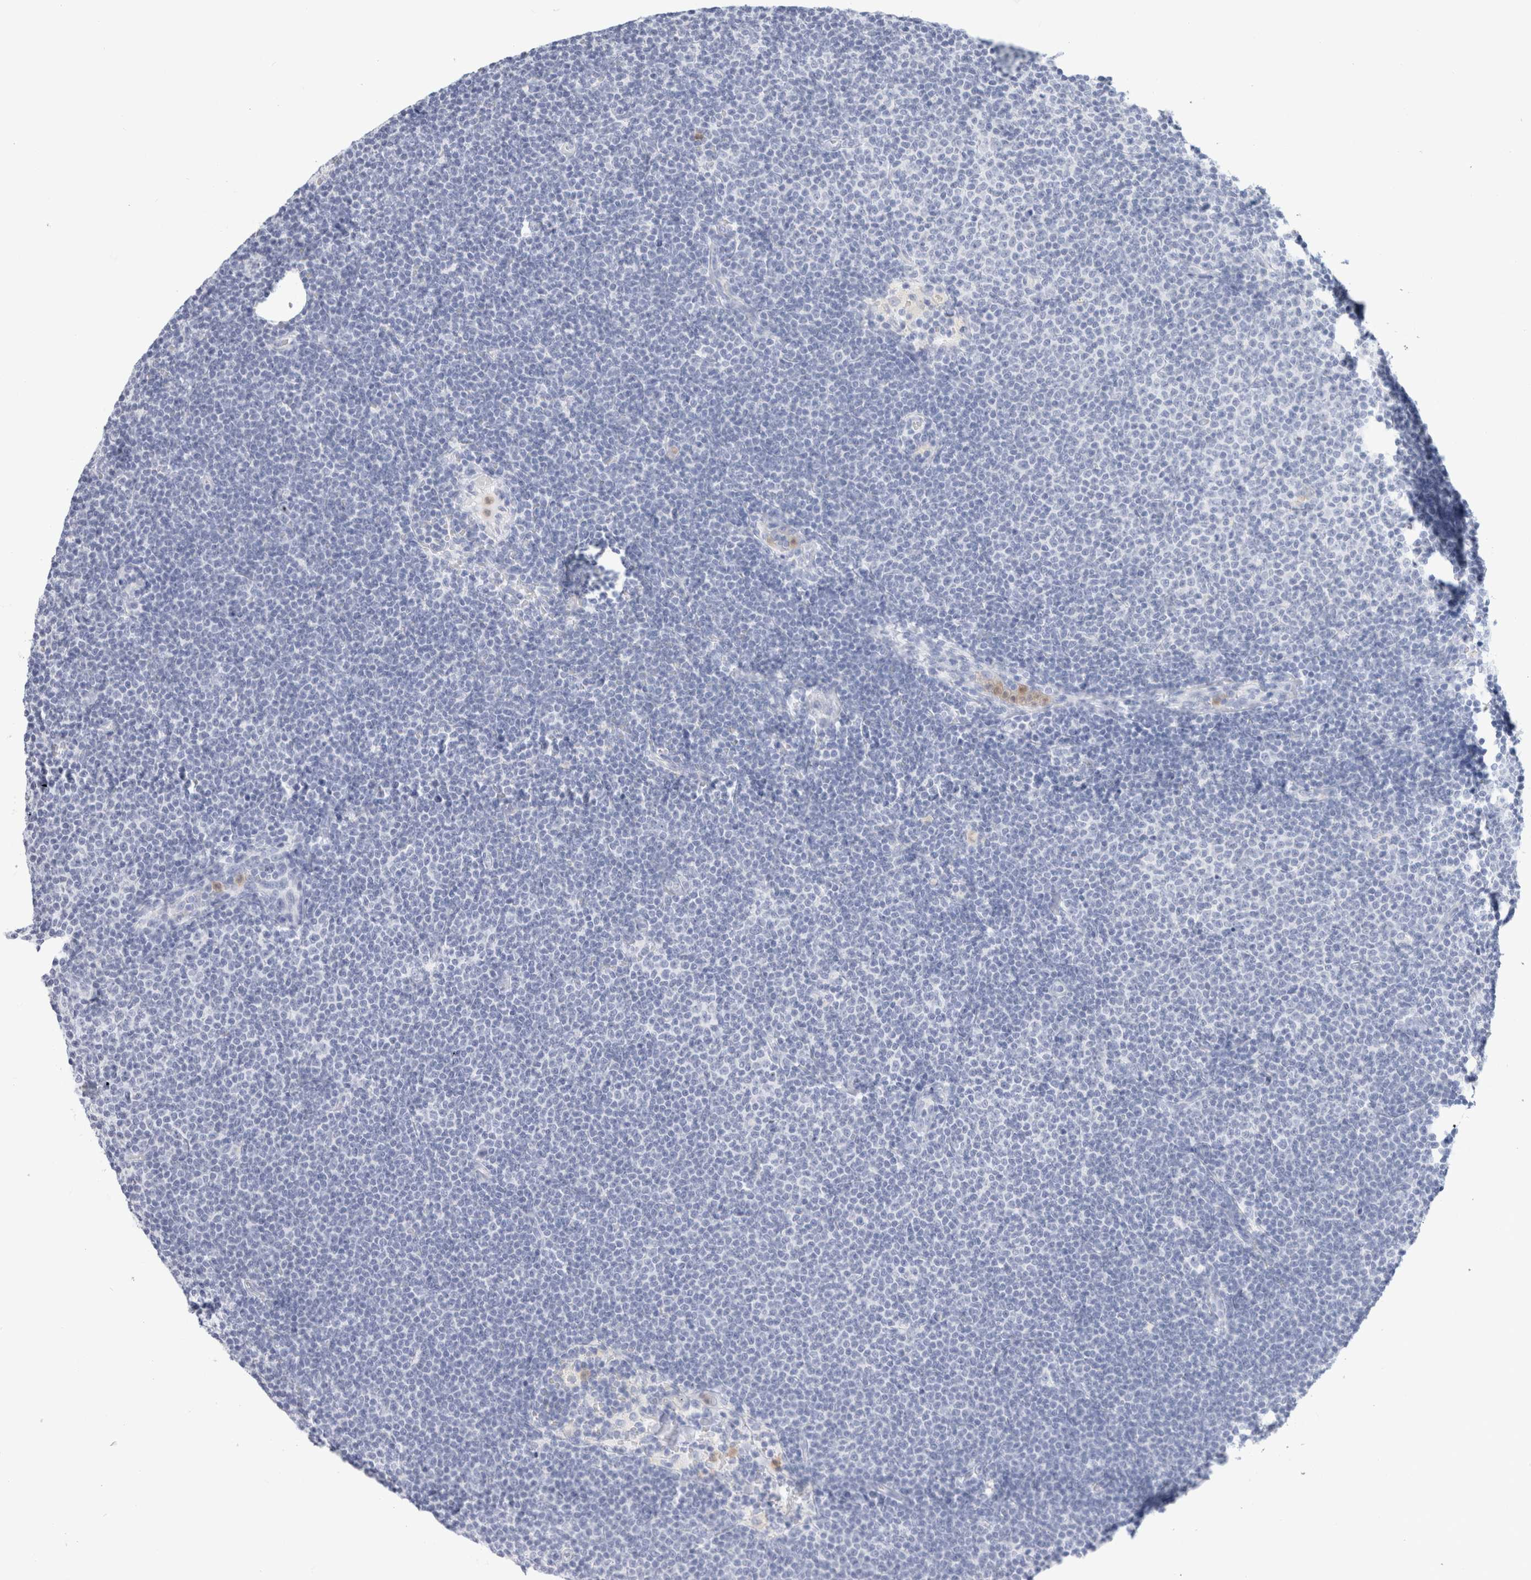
{"staining": {"intensity": "negative", "quantity": "none", "location": "none"}, "tissue": "lymphoma", "cell_type": "Tumor cells", "image_type": "cancer", "snomed": [{"axis": "morphology", "description": "Malignant lymphoma, non-Hodgkin's type, Low grade"}, {"axis": "topography", "description": "Lymph node"}], "caption": "Low-grade malignant lymphoma, non-Hodgkin's type was stained to show a protein in brown. There is no significant positivity in tumor cells. (DAB (3,3'-diaminobenzidine) immunohistochemistry (IHC) with hematoxylin counter stain).", "gene": "ARG1", "patient": {"sex": "female", "age": 53}}